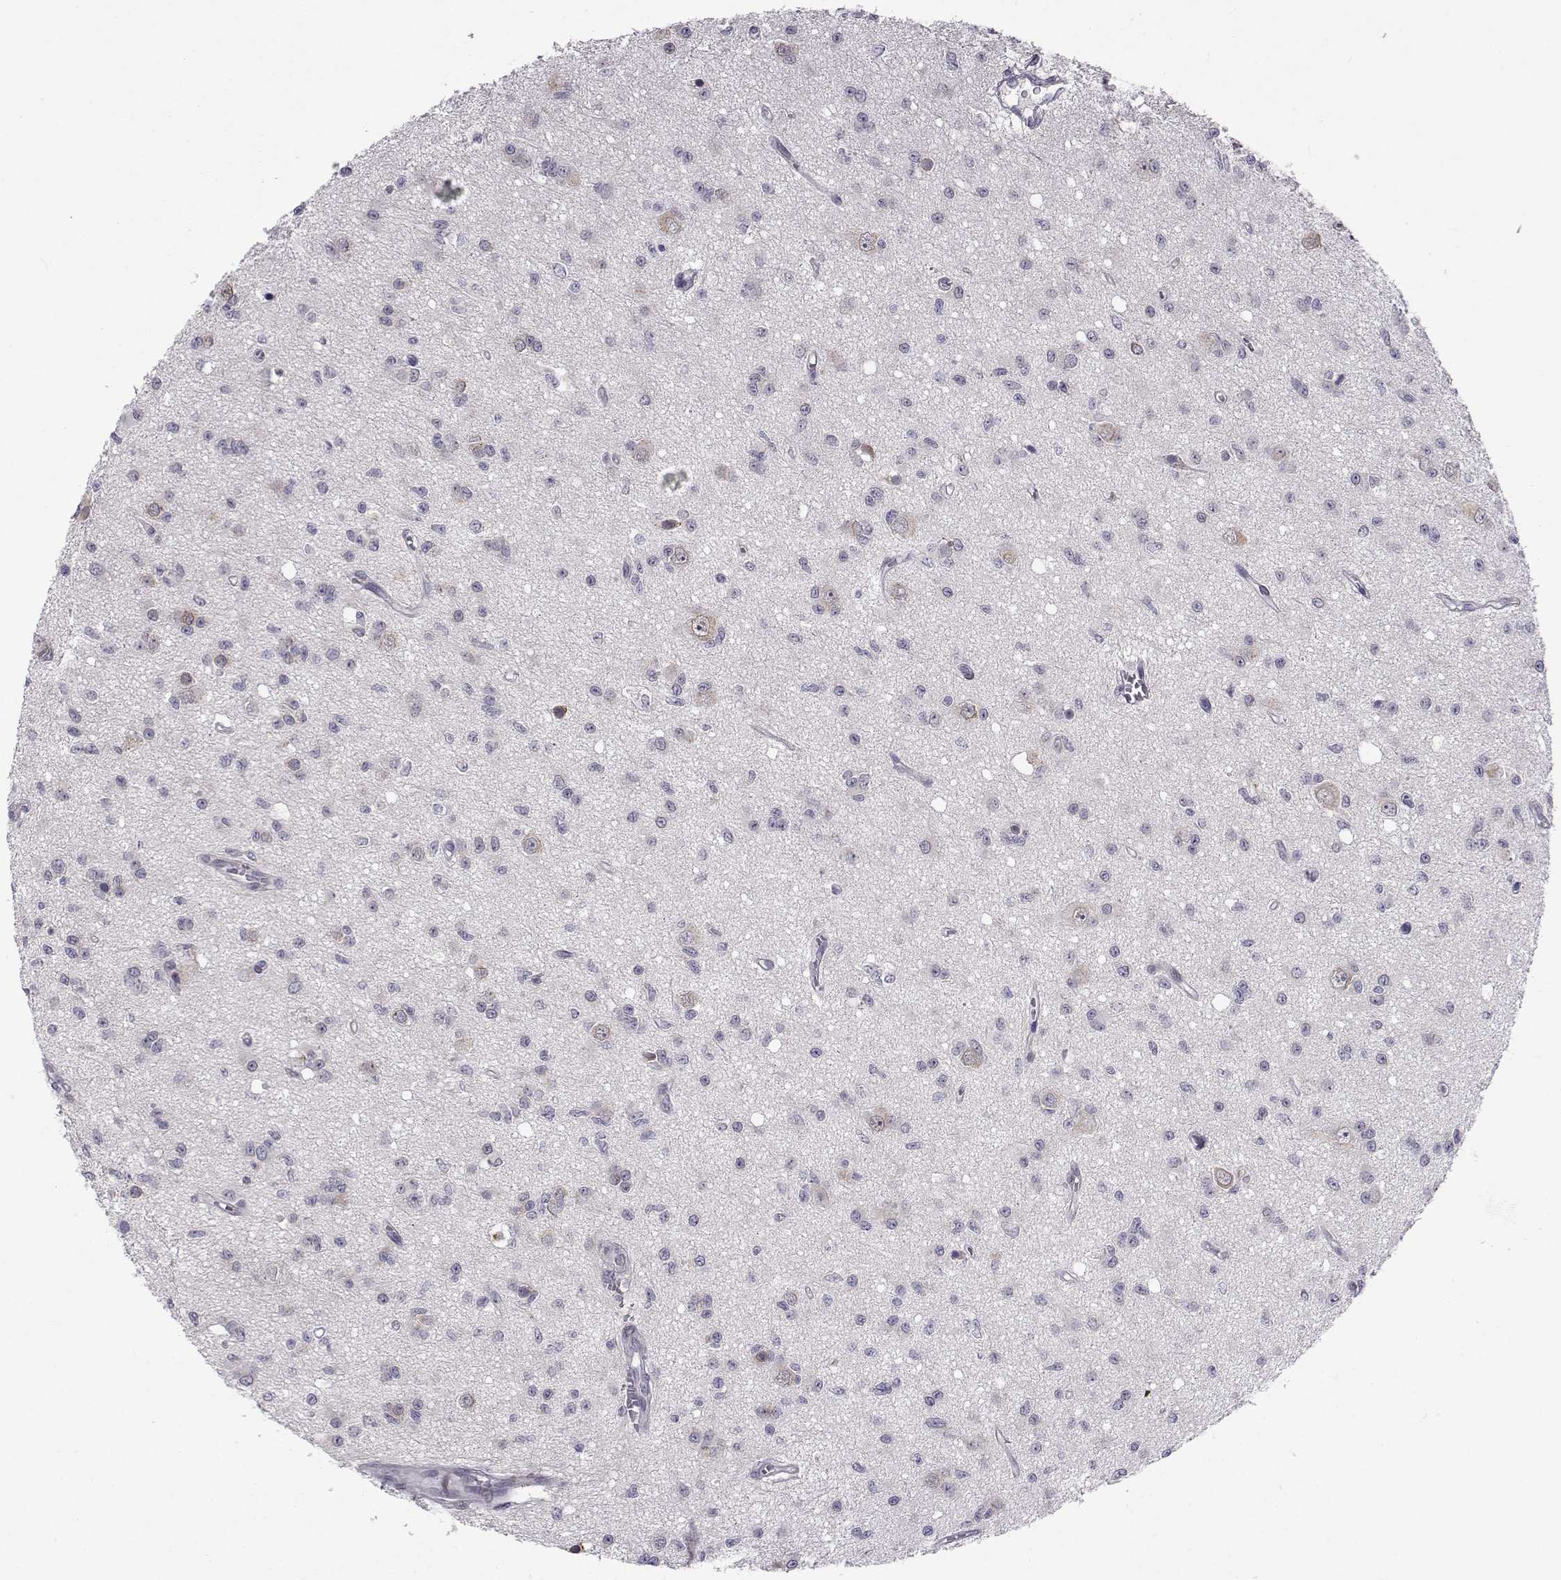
{"staining": {"intensity": "negative", "quantity": "none", "location": "none"}, "tissue": "glioma", "cell_type": "Tumor cells", "image_type": "cancer", "snomed": [{"axis": "morphology", "description": "Glioma, malignant, Low grade"}, {"axis": "topography", "description": "Brain"}], "caption": "Immunohistochemical staining of human malignant low-grade glioma displays no significant staining in tumor cells.", "gene": "SLC6A3", "patient": {"sex": "female", "age": 45}}